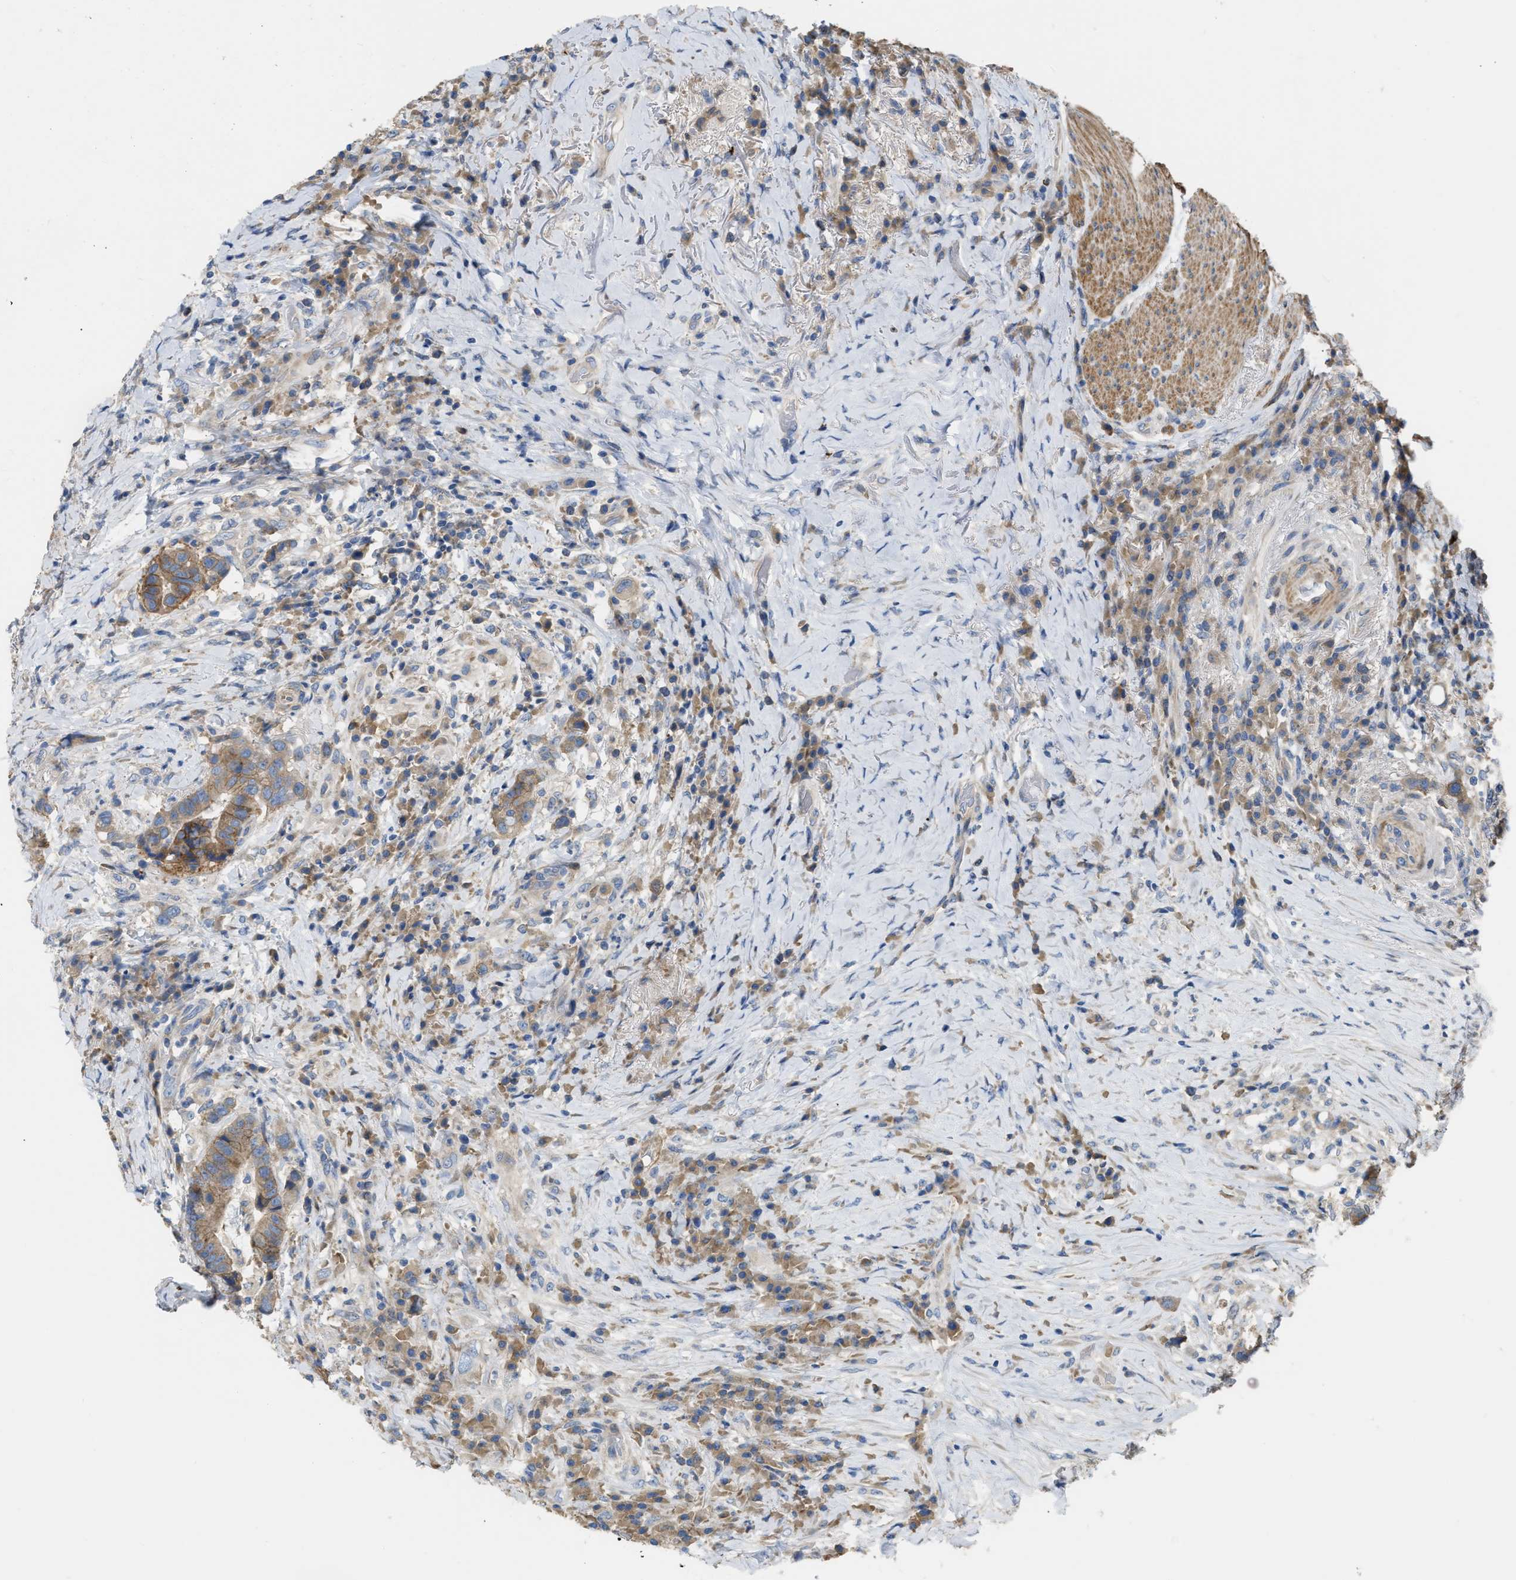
{"staining": {"intensity": "moderate", "quantity": ">75%", "location": "cytoplasmic/membranous"}, "tissue": "colorectal cancer", "cell_type": "Tumor cells", "image_type": "cancer", "snomed": [{"axis": "morphology", "description": "Adenocarcinoma, NOS"}, {"axis": "topography", "description": "Rectum"}], "caption": "Colorectal cancer stained with DAB (3,3'-diaminobenzidine) immunohistochemistry demonstrates medium levels of moderate cytoplasmic/membranous expression in approximately >75% of tumor cells. The staining was performed using DAB to visualize the protein expression in brown, while the nuclei were stained in blue with hematoxylin (Magnification: 20x).", "gene": "DHX58", "patient": {"sex": "female", "age": 89}}